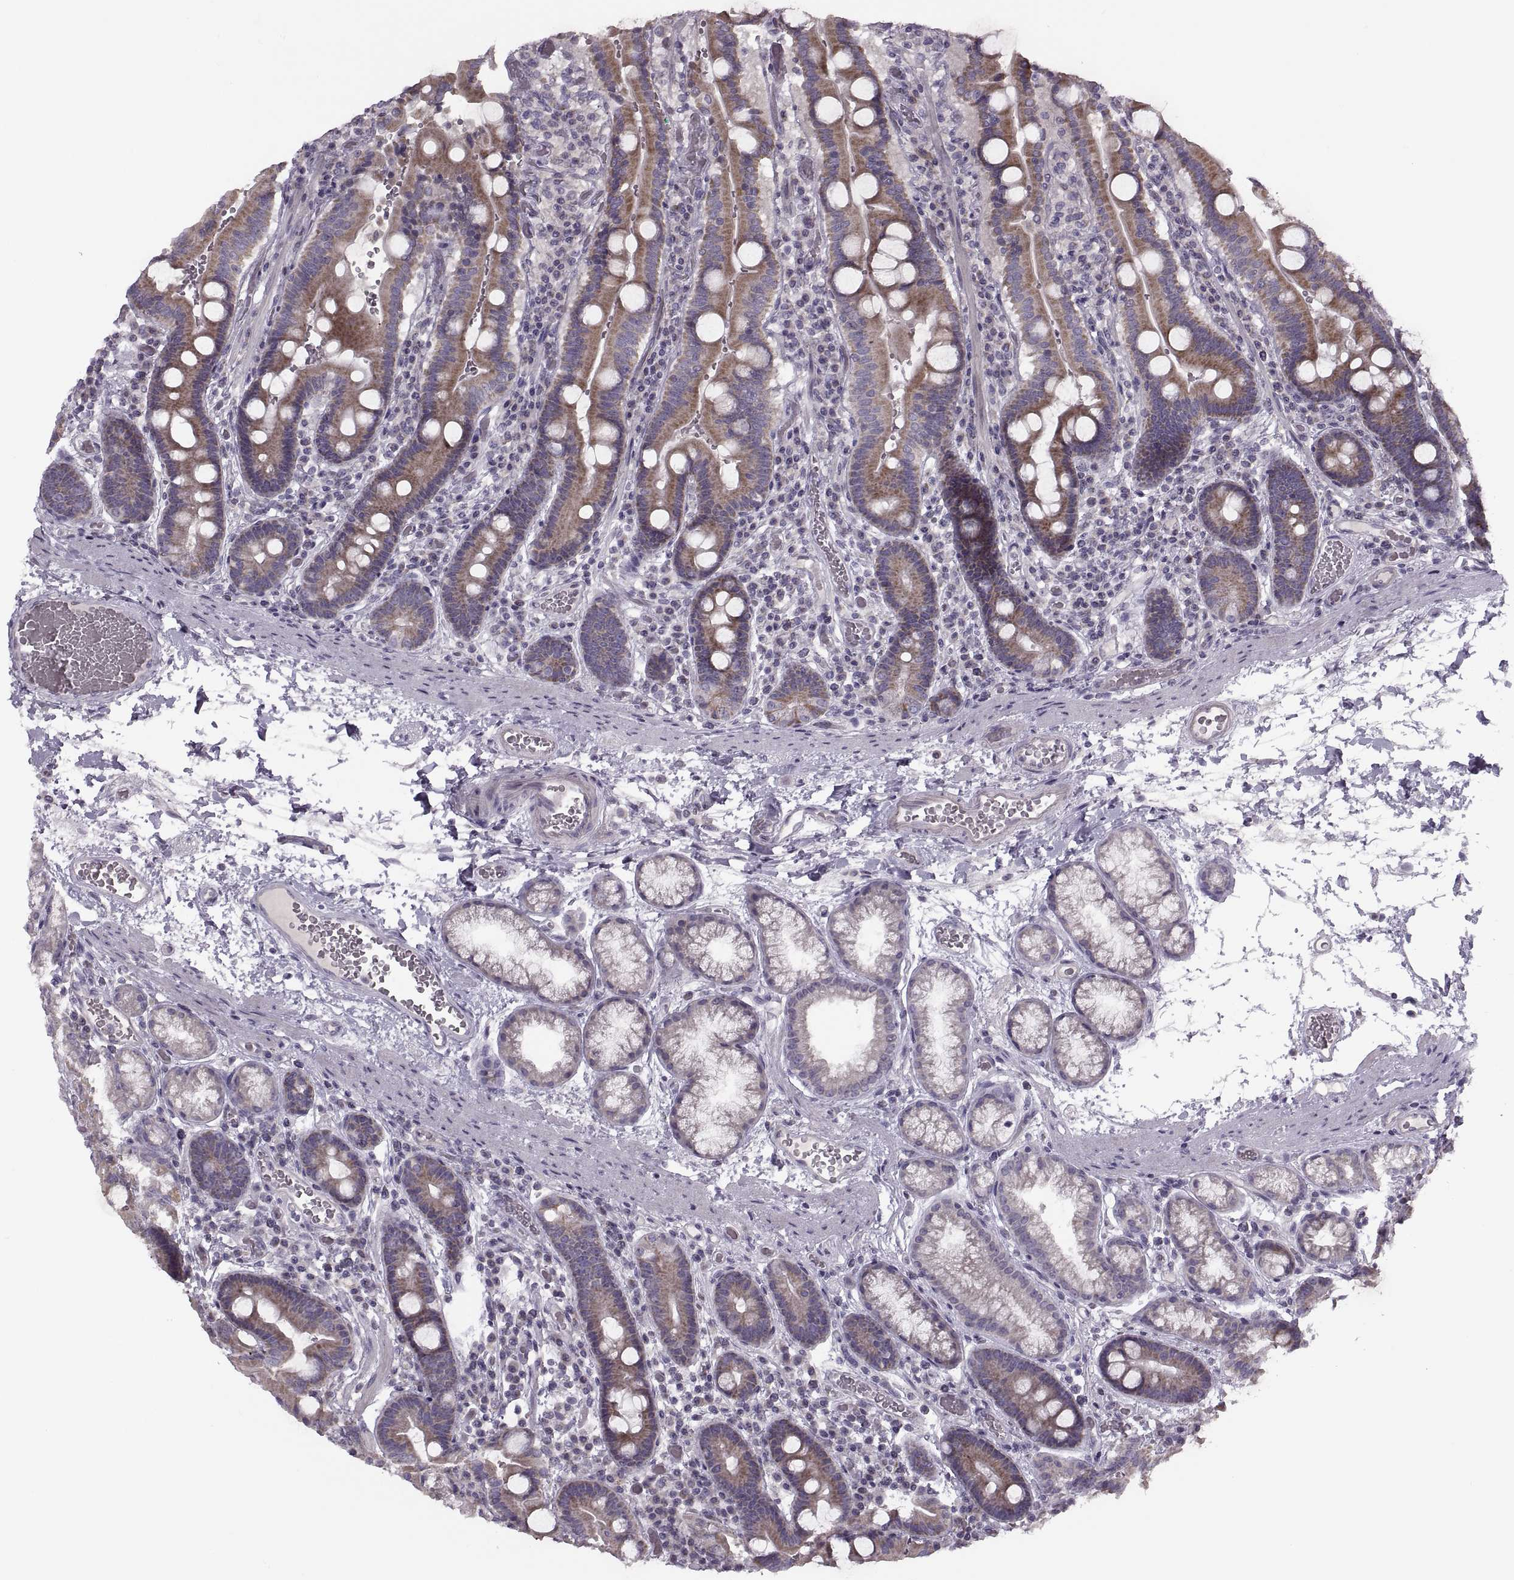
{"staining": {"intensity": "moderate", "quantity": ">75%", "location": "cytoplasmic/membranous"}, "tissue": "duodenum", "cell_type": "Glandular cells", "image_type": "normal", "snomed": [{"axis": "morphology", "description": "Normal tissue, NOS"}, {"axis": "topography", "description": "Duodenum"}], "caption": "Brown immunohistochemical staining in unremarkable human duodenum exhibits moderate cytoplasmic/membranous staining in about >75% of glandular cells. (brown staining indicates protein expression, while blue staining denotes nuclei).", "gene": "PIERCE1", "patient": {"sex": "female", "age": 62}}